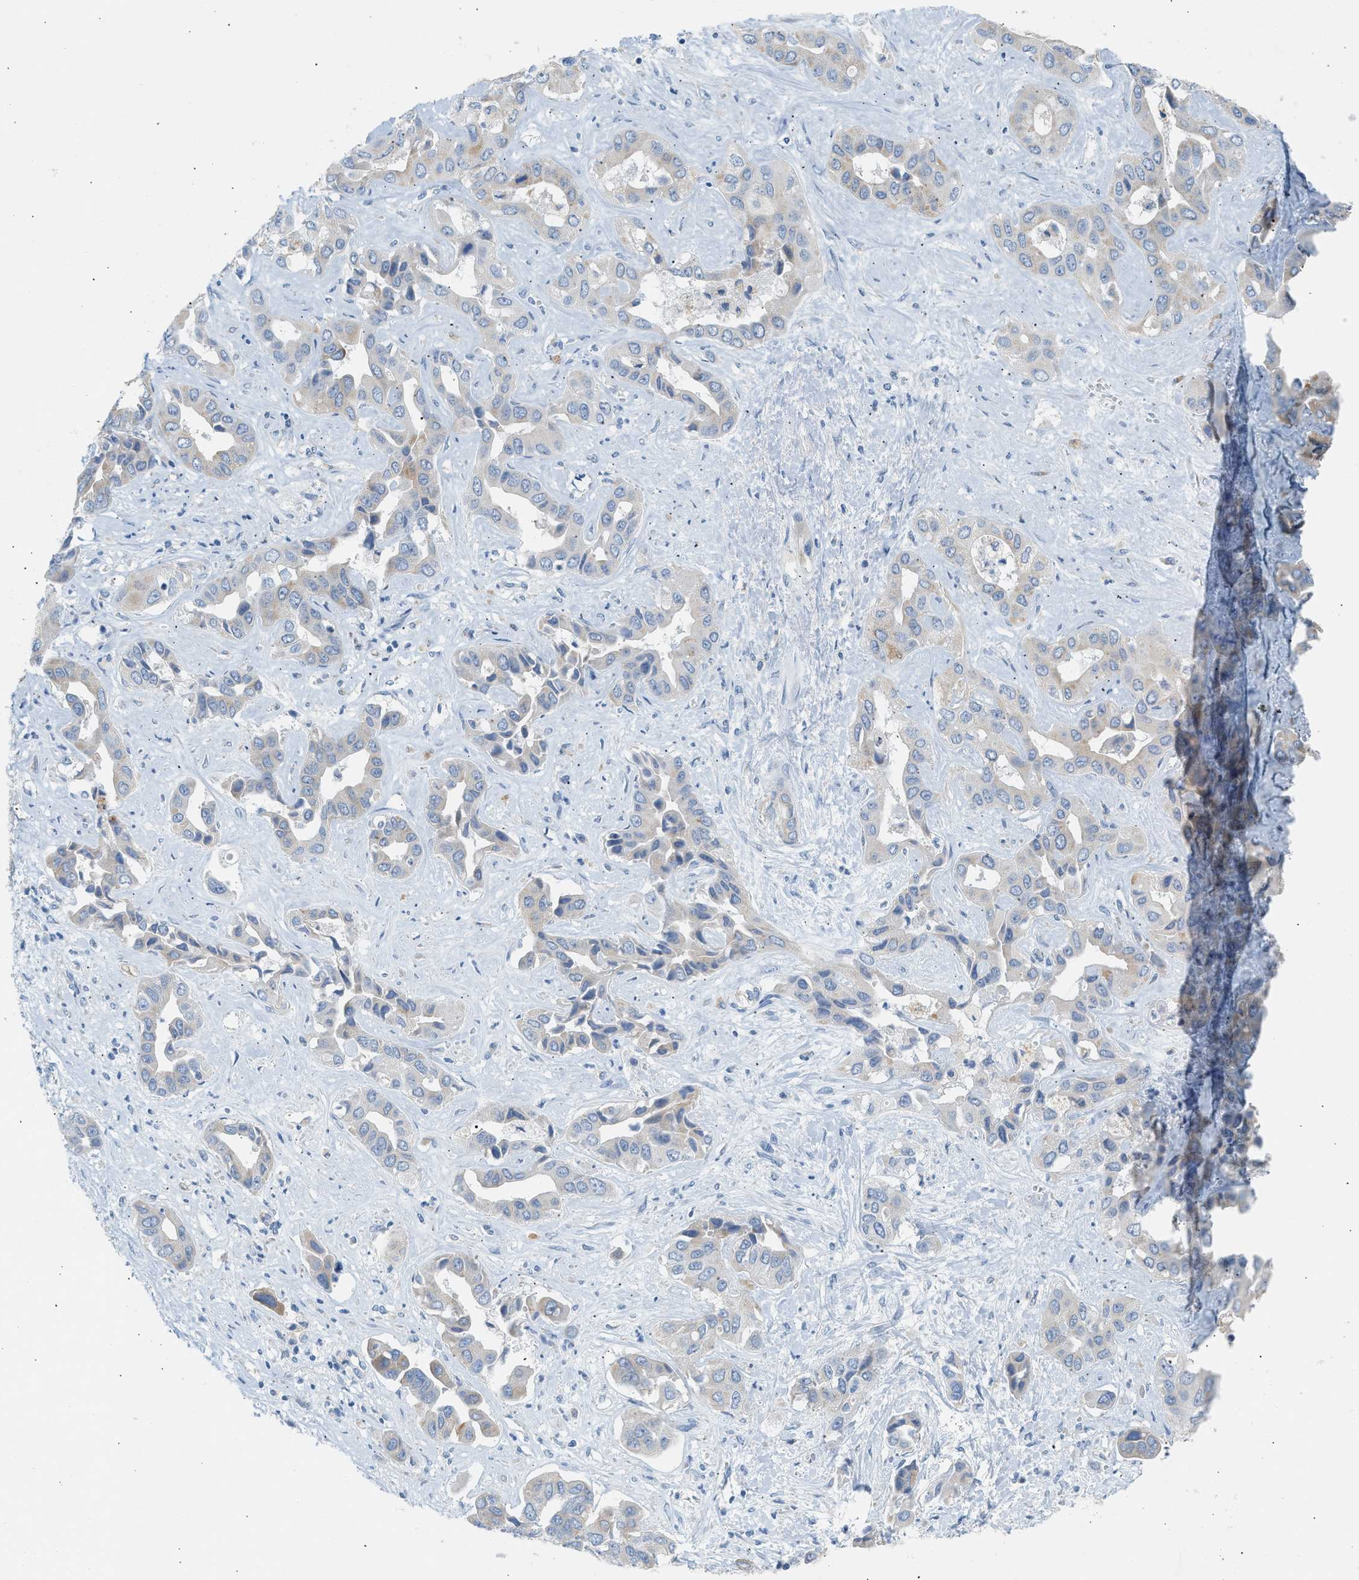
{"staining": {"intensity": "weak", "quantity": "<25%", "location": "cytoplasmic/membranous"}, "tissue": "liver cancer", "cell_type": "Tumor cells", "image_type": "cancer", "snomed": [{"axis": "morphology", "description": "Cholangiocarcinoma"}, {"axis": "topography", "description": "Liver"}], "caption": "Photomicrograph shows no significant protein positivity in tumor cells of liver cancer (cholangiocarcinoma).", "gene": "NDUFS8", "patient": {"sex": "female", "age": 52}}